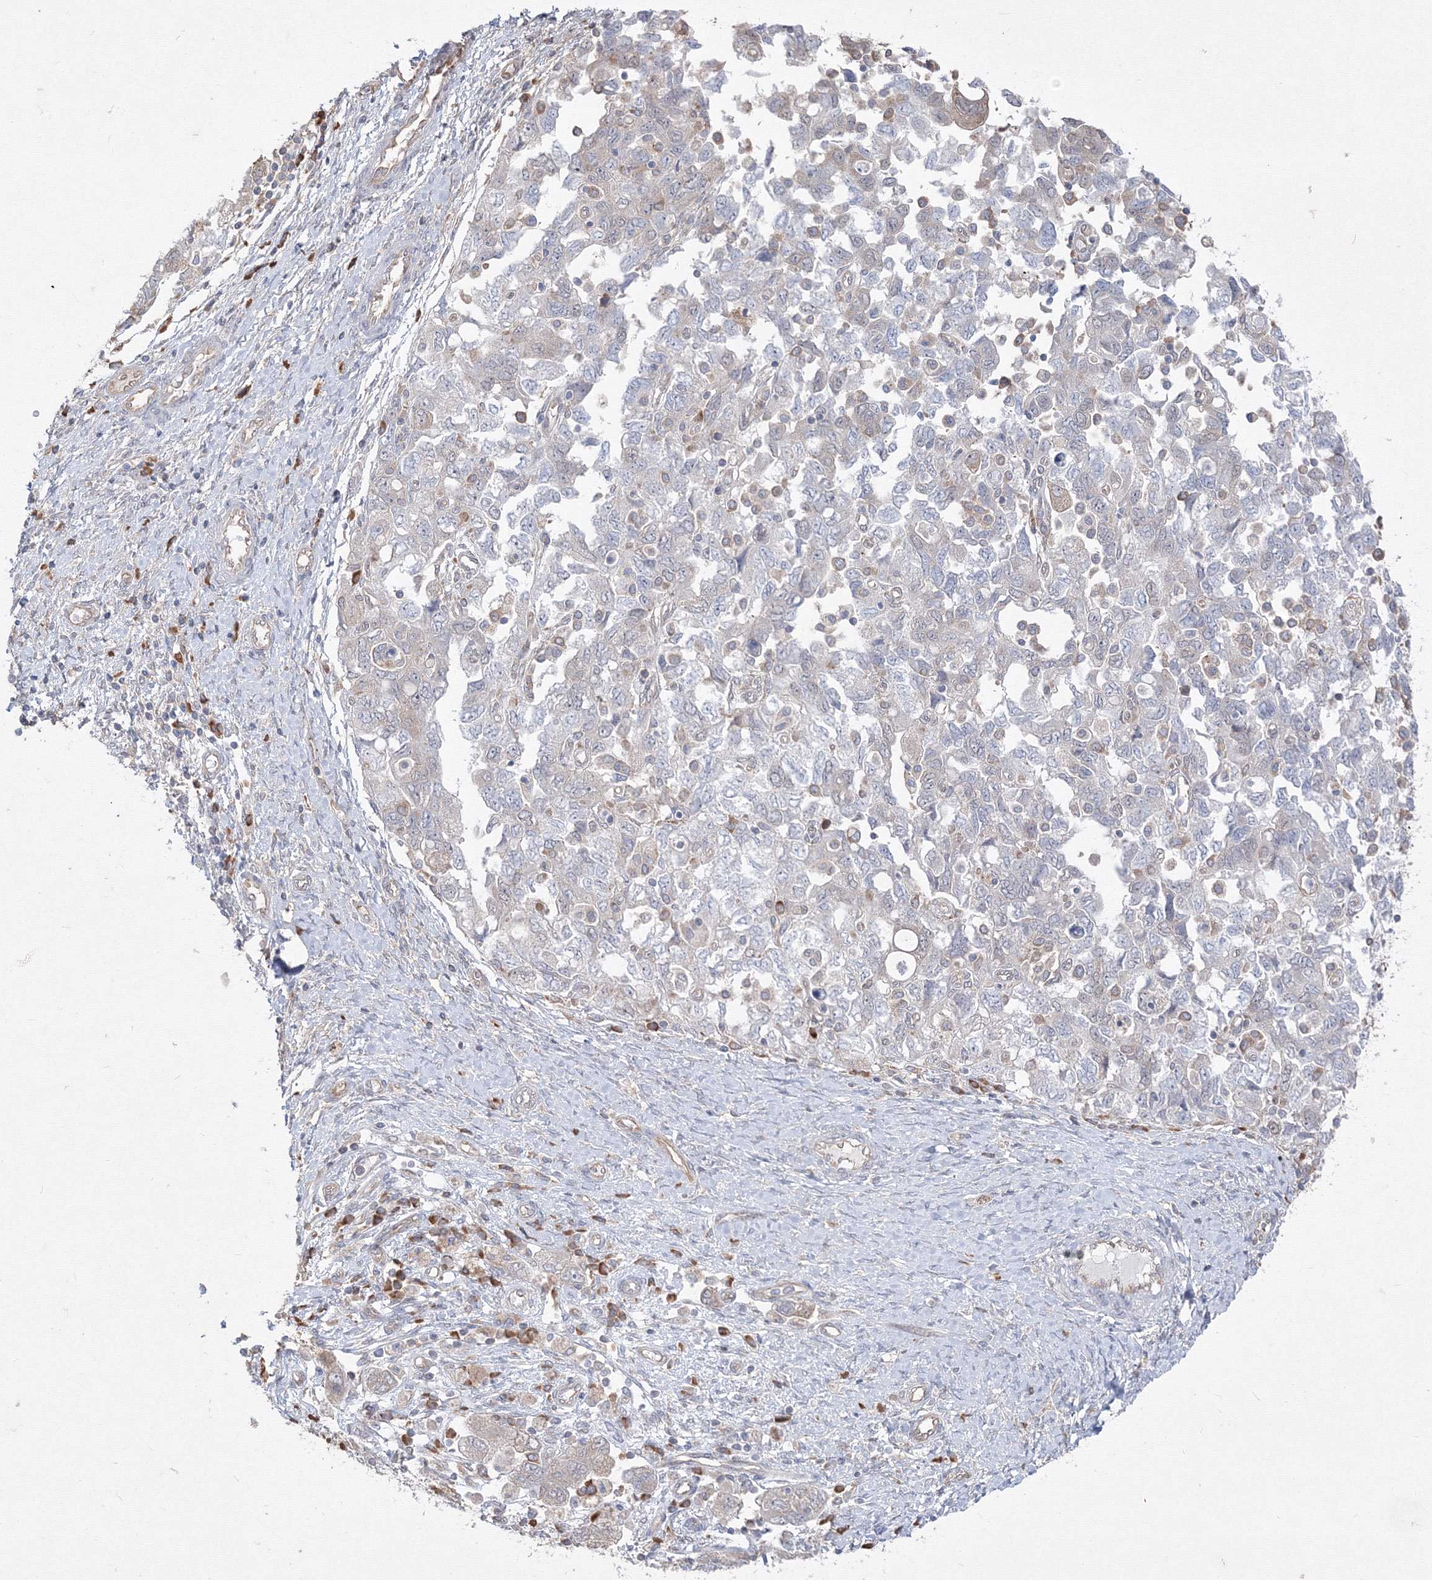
{"staining": {"intensity": "negative", "quantity": "none", "location": "none"}, "tissue": "ovarian cancer", "cell_type": "Tumor cells", "image_type": "cancer", "snomed": [{"axis": "morphology", "description": "Carcinoma, NOS"}, {"axis": "morphology", "description": "Cystadenocarcinoma, serous, NOS"}, {"axis": "topography", "description": "Ovary"}], "caption": "Immunohistochemical staining of ovarian cancer reveals no significant staining in tumor cells.", "gene": "FBXL8", "patient": {"sex": "female", "age": 69}}